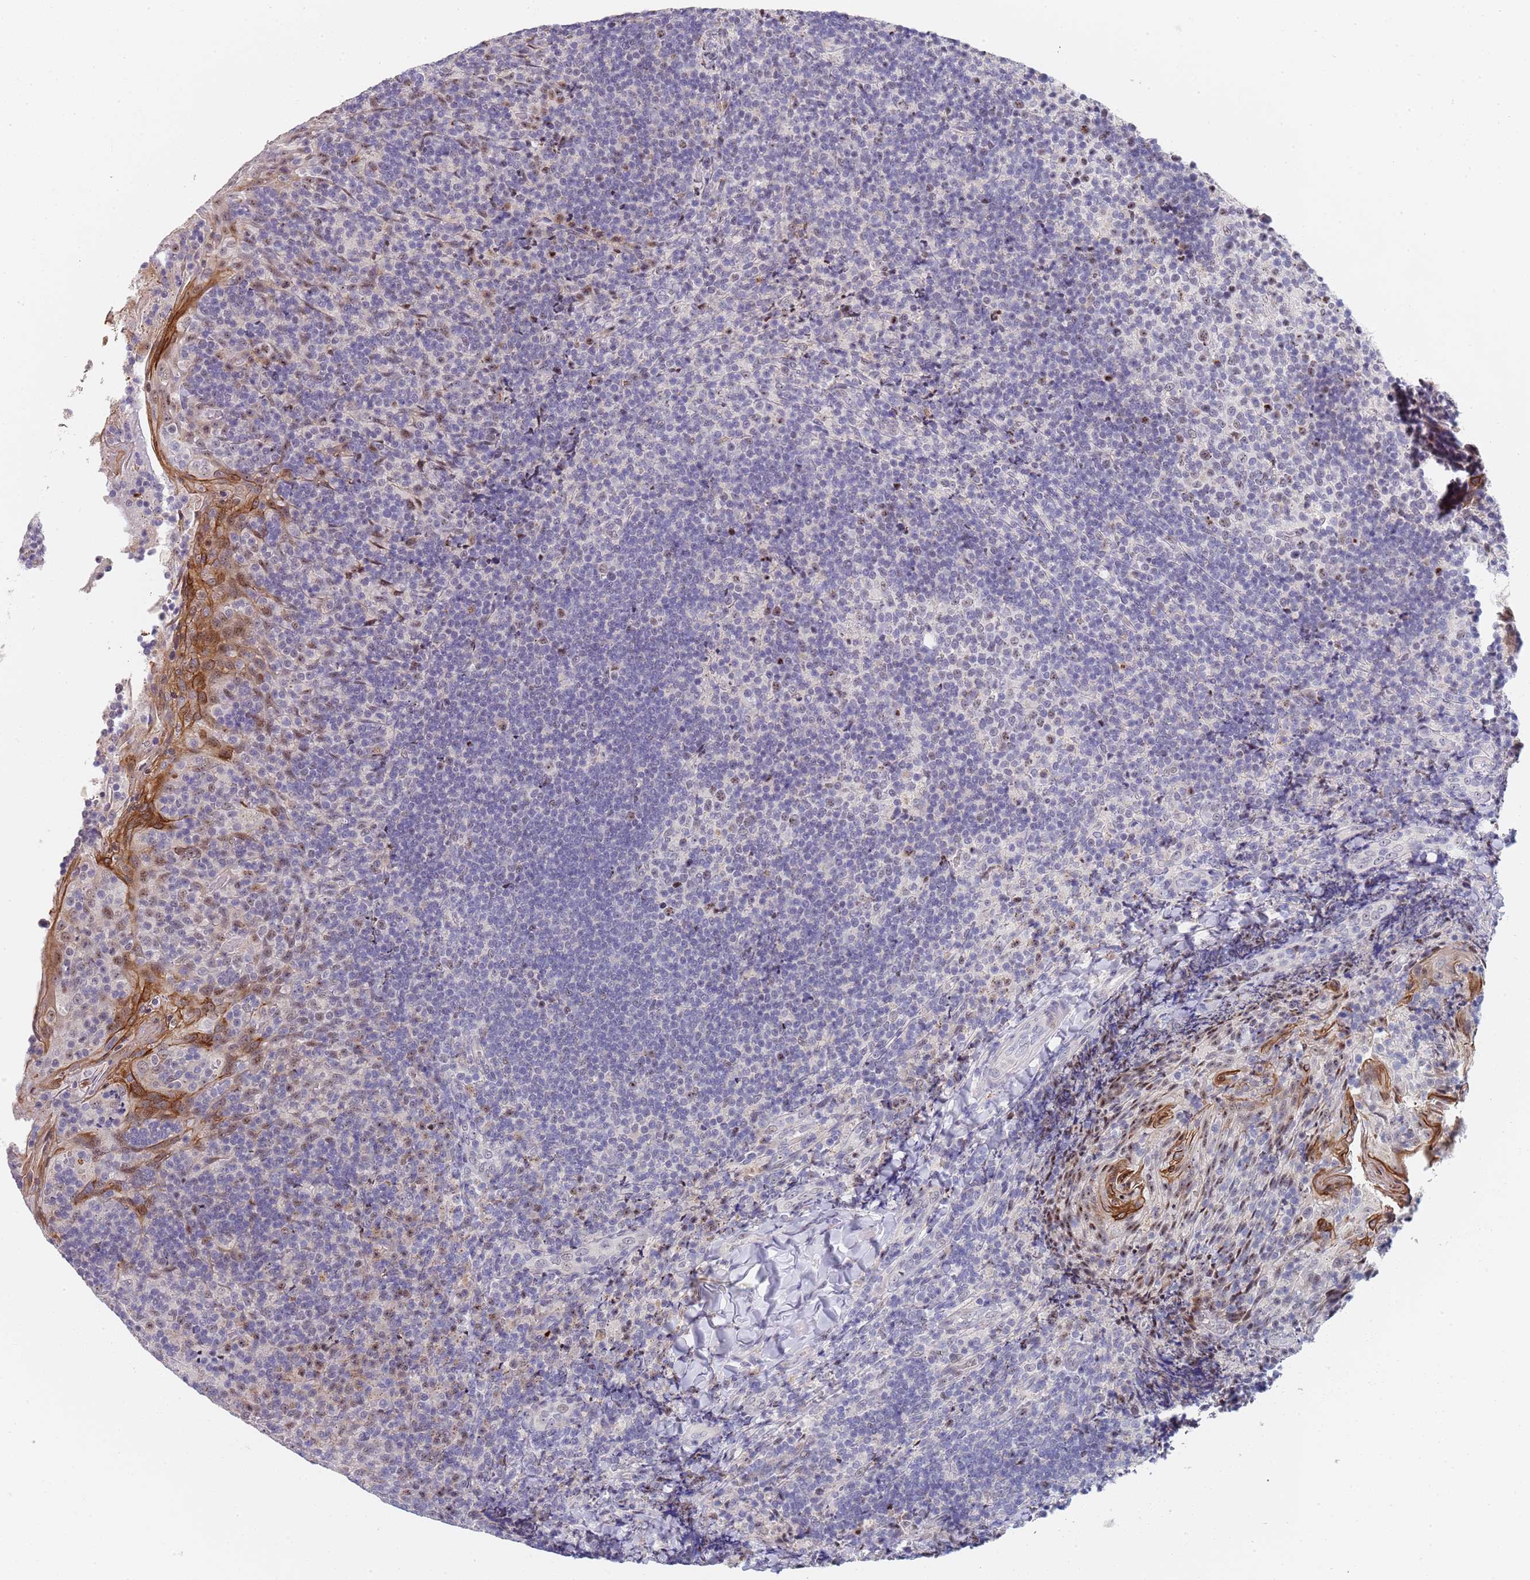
{"staining": {"intensity": "weak", "quantity": "<25%", "location": "nuclear"}, "tissue": "tonsil", "cell_type": "Germinal center cells", "image_type": "normal", "snomed": [{"axis": "morphology", "description": "Normal tissue, NOS"}, {"axis": "topography", "description": "Tonsil"}], "caption": "A high-resolution histopathology image shows IHC staining of unremarkable tonsil, which displays no significant expression in germinal center cells.", "gene": "PLCL2", "patient": {"sex": "female", "age": 10}}